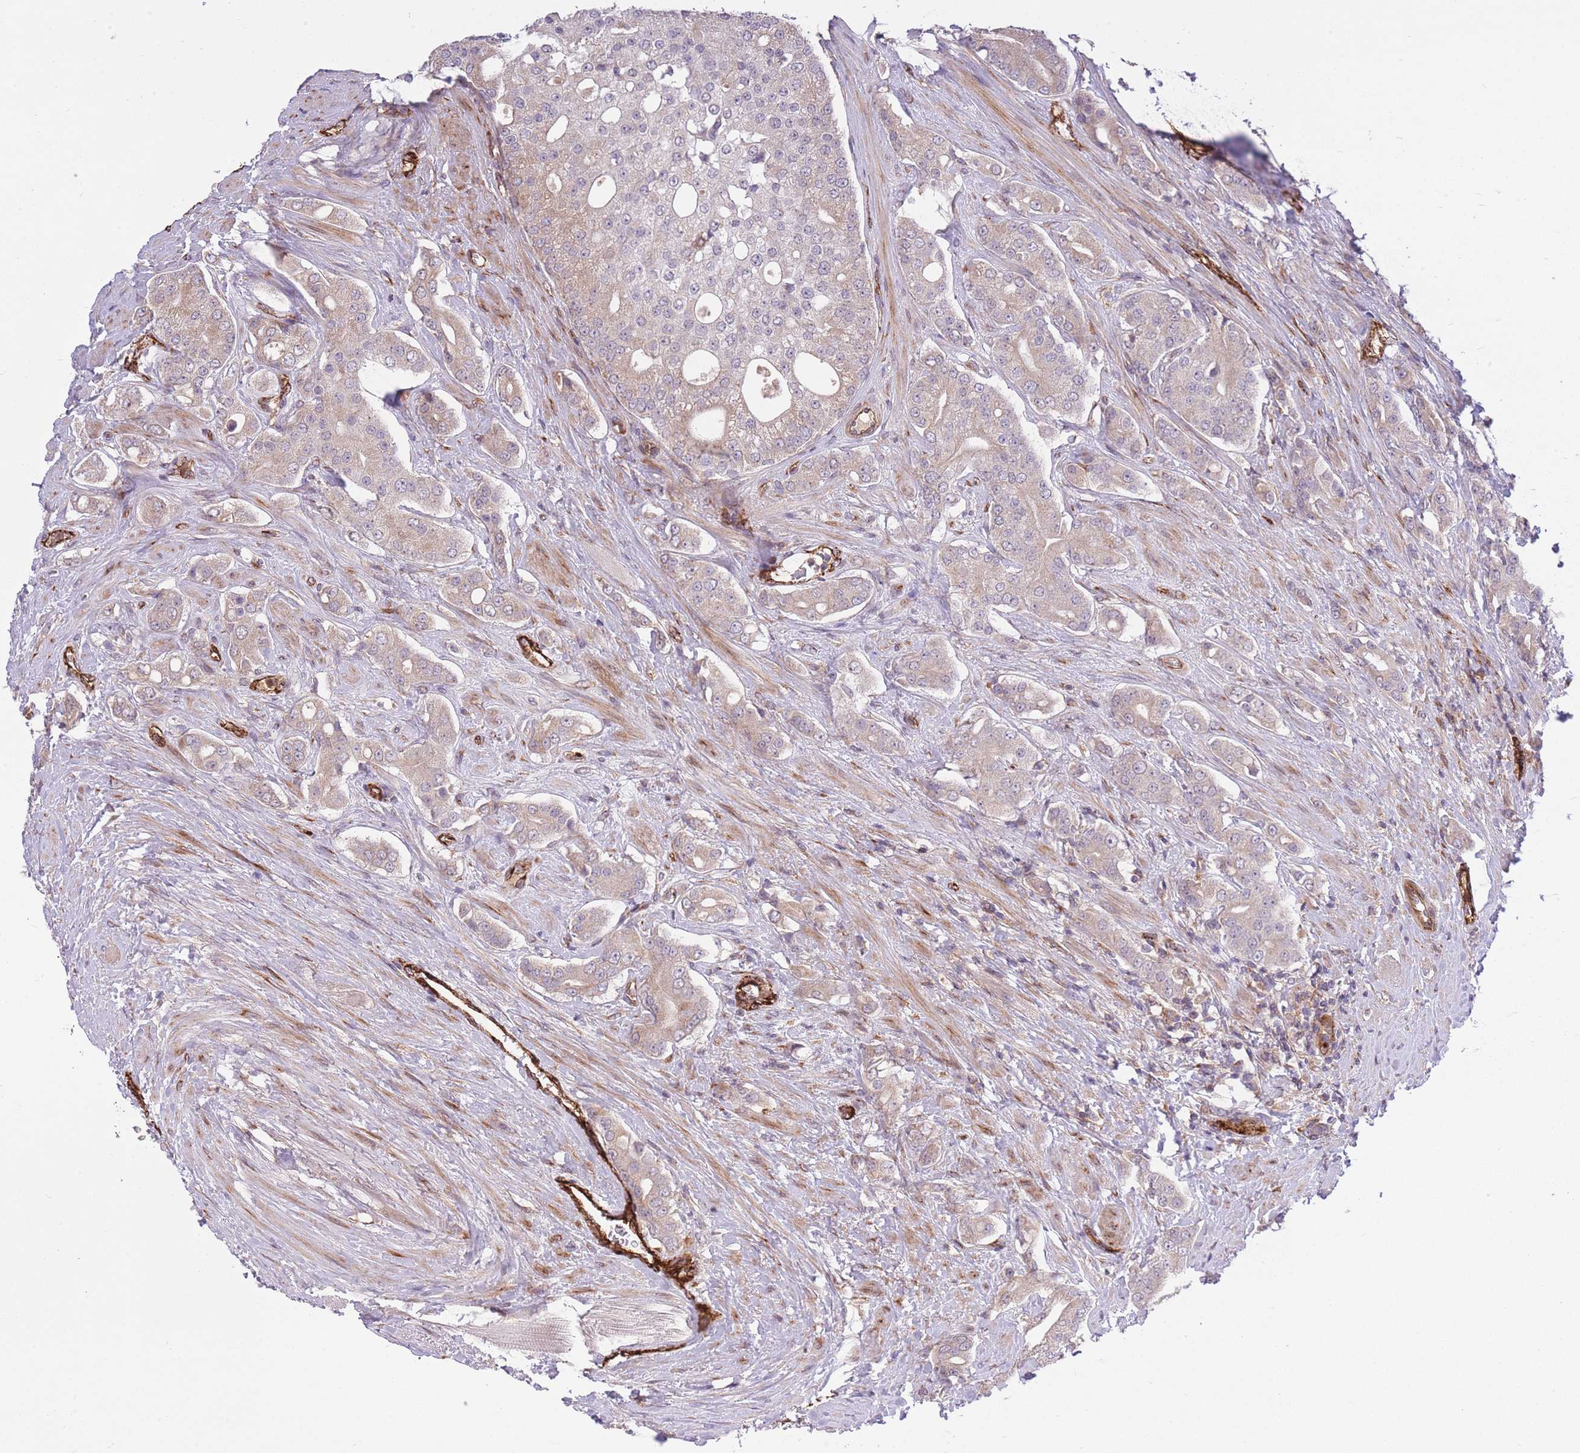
{"staining": {"intensity": "negative", "quantity": "none", "location": "none"}, "tissue": "prostate cancer", "cell_type": "Tumor cells", "image_type": "cancer", "snomed": [{"axis": "morphology", "description": "Adenocarcinoma, High grade"}, {"axis": "topography", "description": "Prostate"}], "caption": "Immunohistochemistry of prostate cancer exhibits no positivity in tumor cells.", "gene": "CISH", "patient": {"sex": "male", "age": 71}}